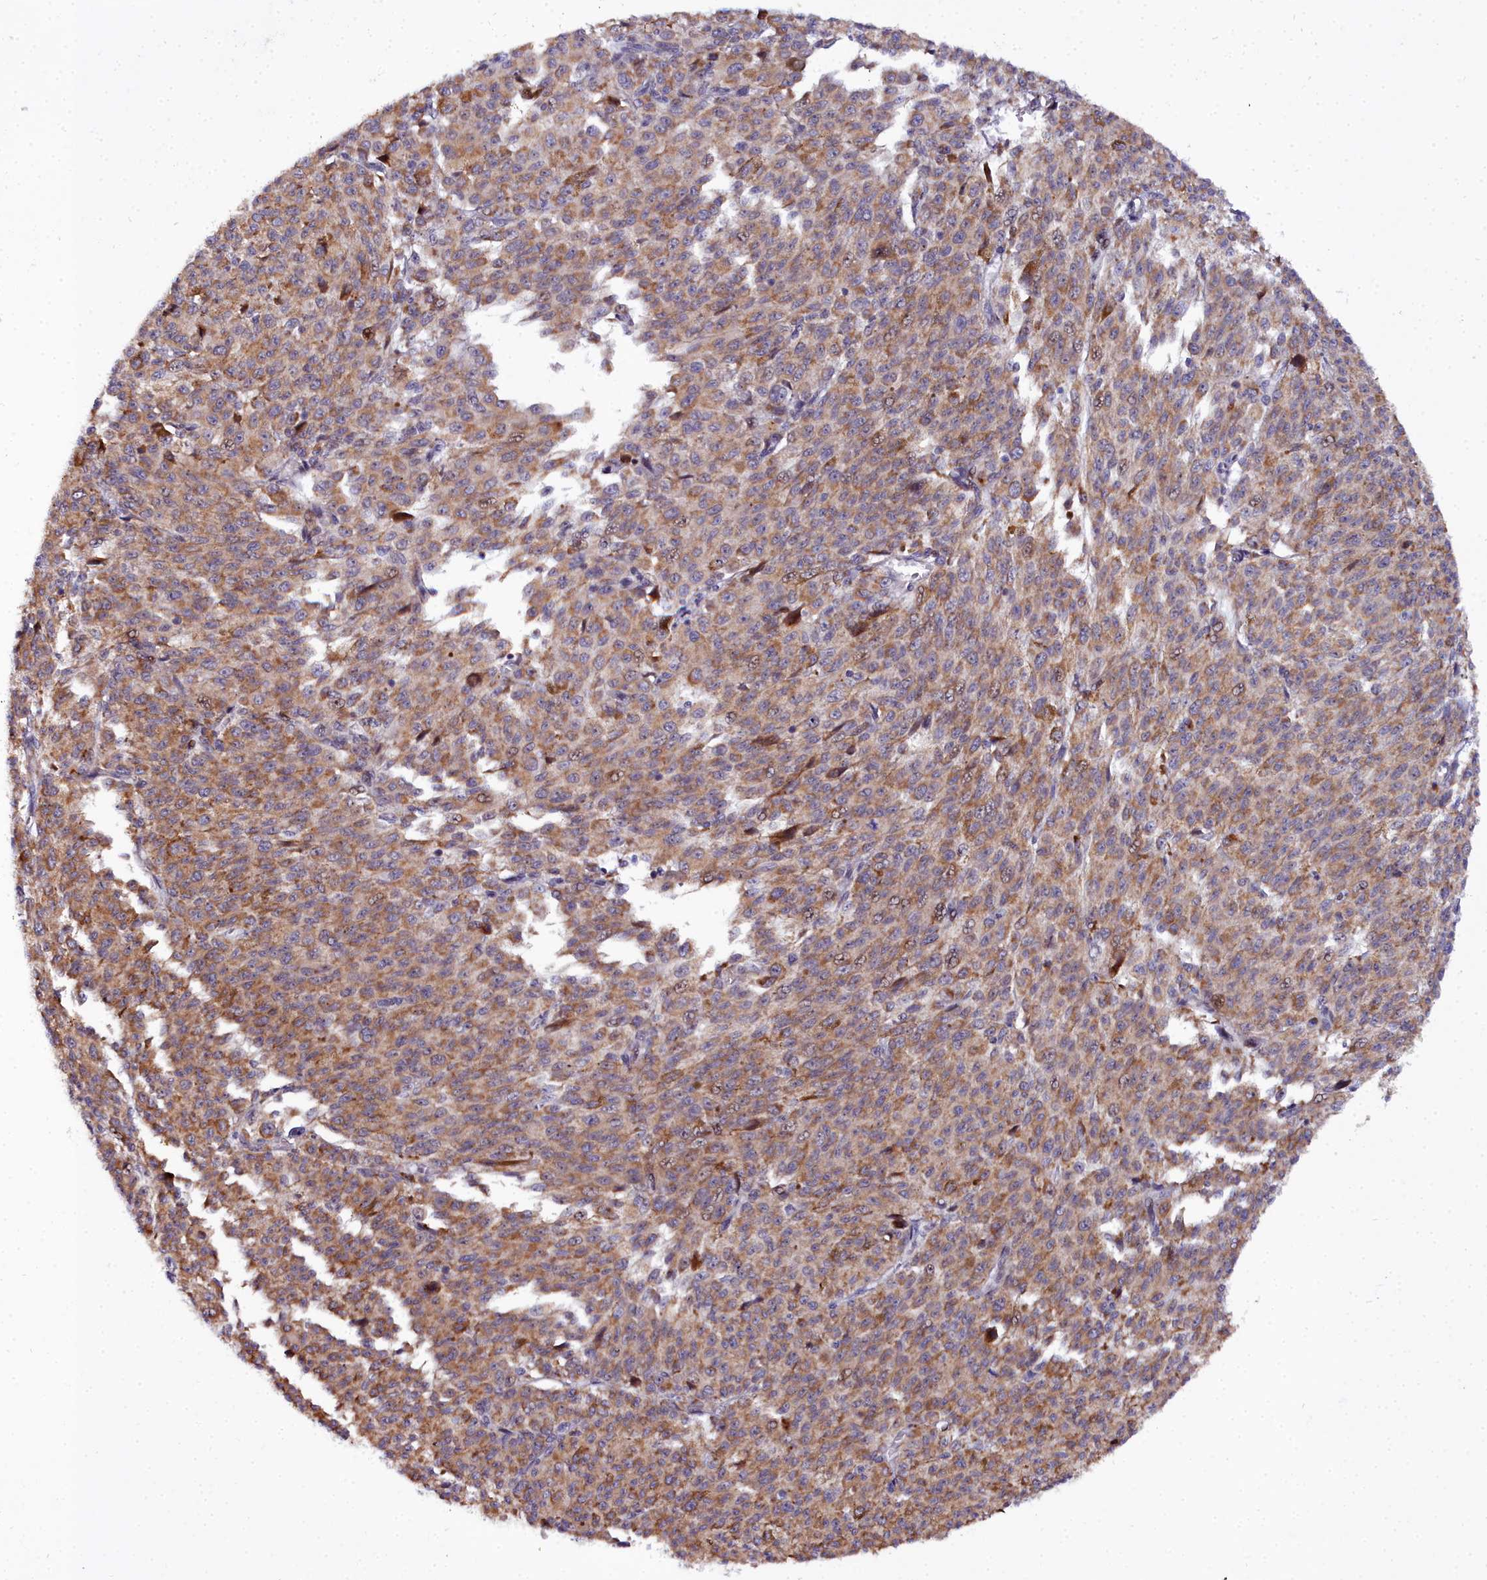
{"staining": {"intensity": "moderate", "quantity": ">75%", "location": "cytoplasmic/membranous"}, "tissue": "melanoma", "cell_type": "Tumor cells", "image_type": "cancer", "snomed": [{"axis": "morphology", "description": "Malignant melanoma, NOS"}, {"axis": "topography", "description": "Skin"}], "caption": "Melanoma was stained to show a protein in brown. There is medium levels of moderate cytoplasmic/membranous positivity in approximately >75% of tumor cells. (IHC, brightfield microscopy, high magnification).", "gene": "MRPS11", "patient": {"sex": "female", "age": 52}}